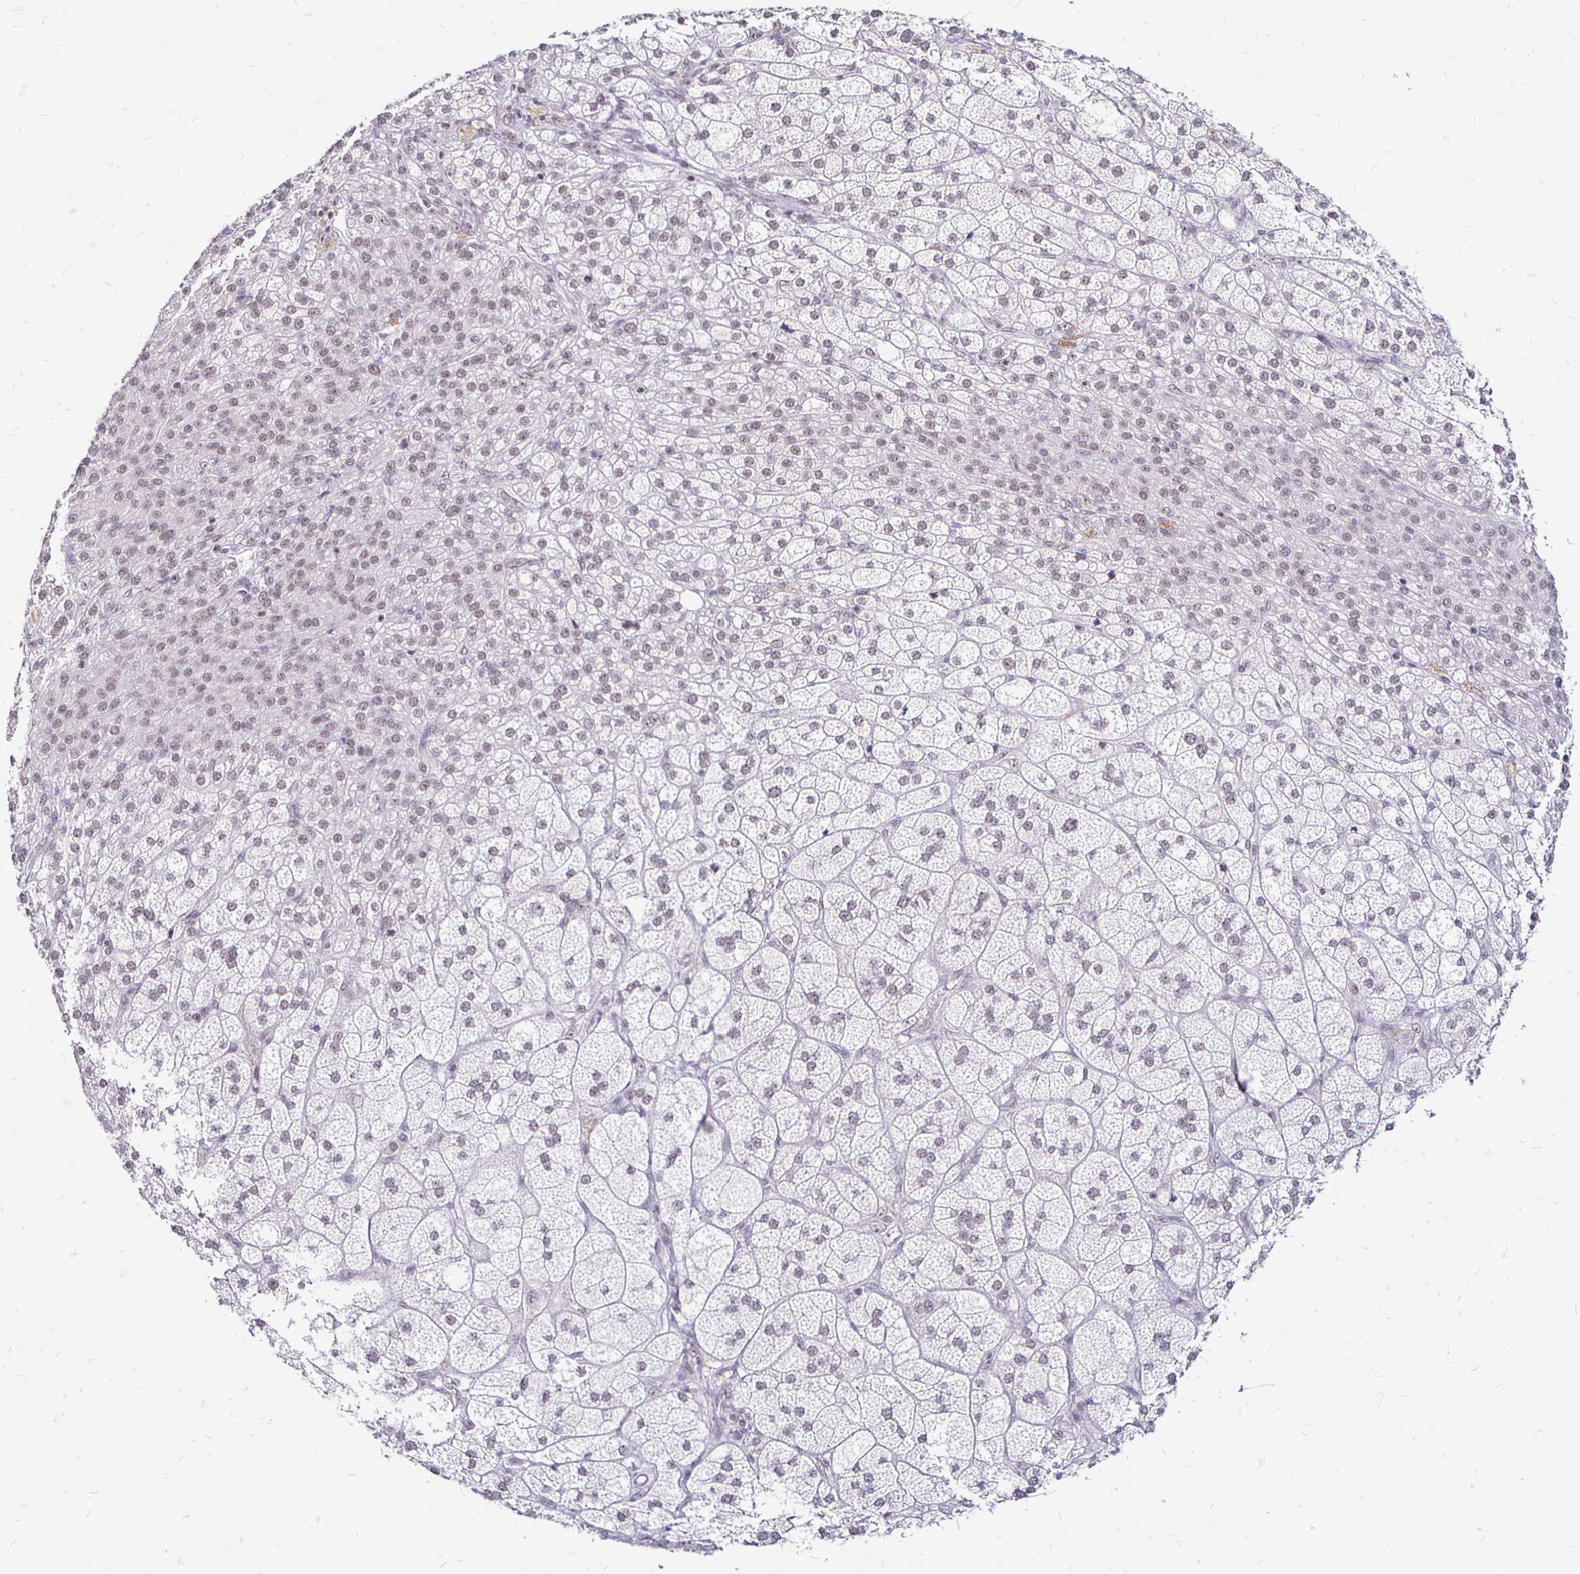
{"staining": {"intensity": "weak", "quantity": "25%-75%", "location": "nuclear"}, "tissue": "adrenal gland", "cell_type": "Glandular cells", "image_type": "normal", "snomed": [{"axis": "morphology", "description": "Normal tissue, NOS"}, {"axis": "topography", "description": "Adrenal gland"}], "caption": "Immunohistochemical staining of normal adrenal gland displays low levels of weak nuclear staining in approximately 25%-75% of glandular cells.", "gene": "SIN3A", "patient": {"sex": "female", "age": 60}}